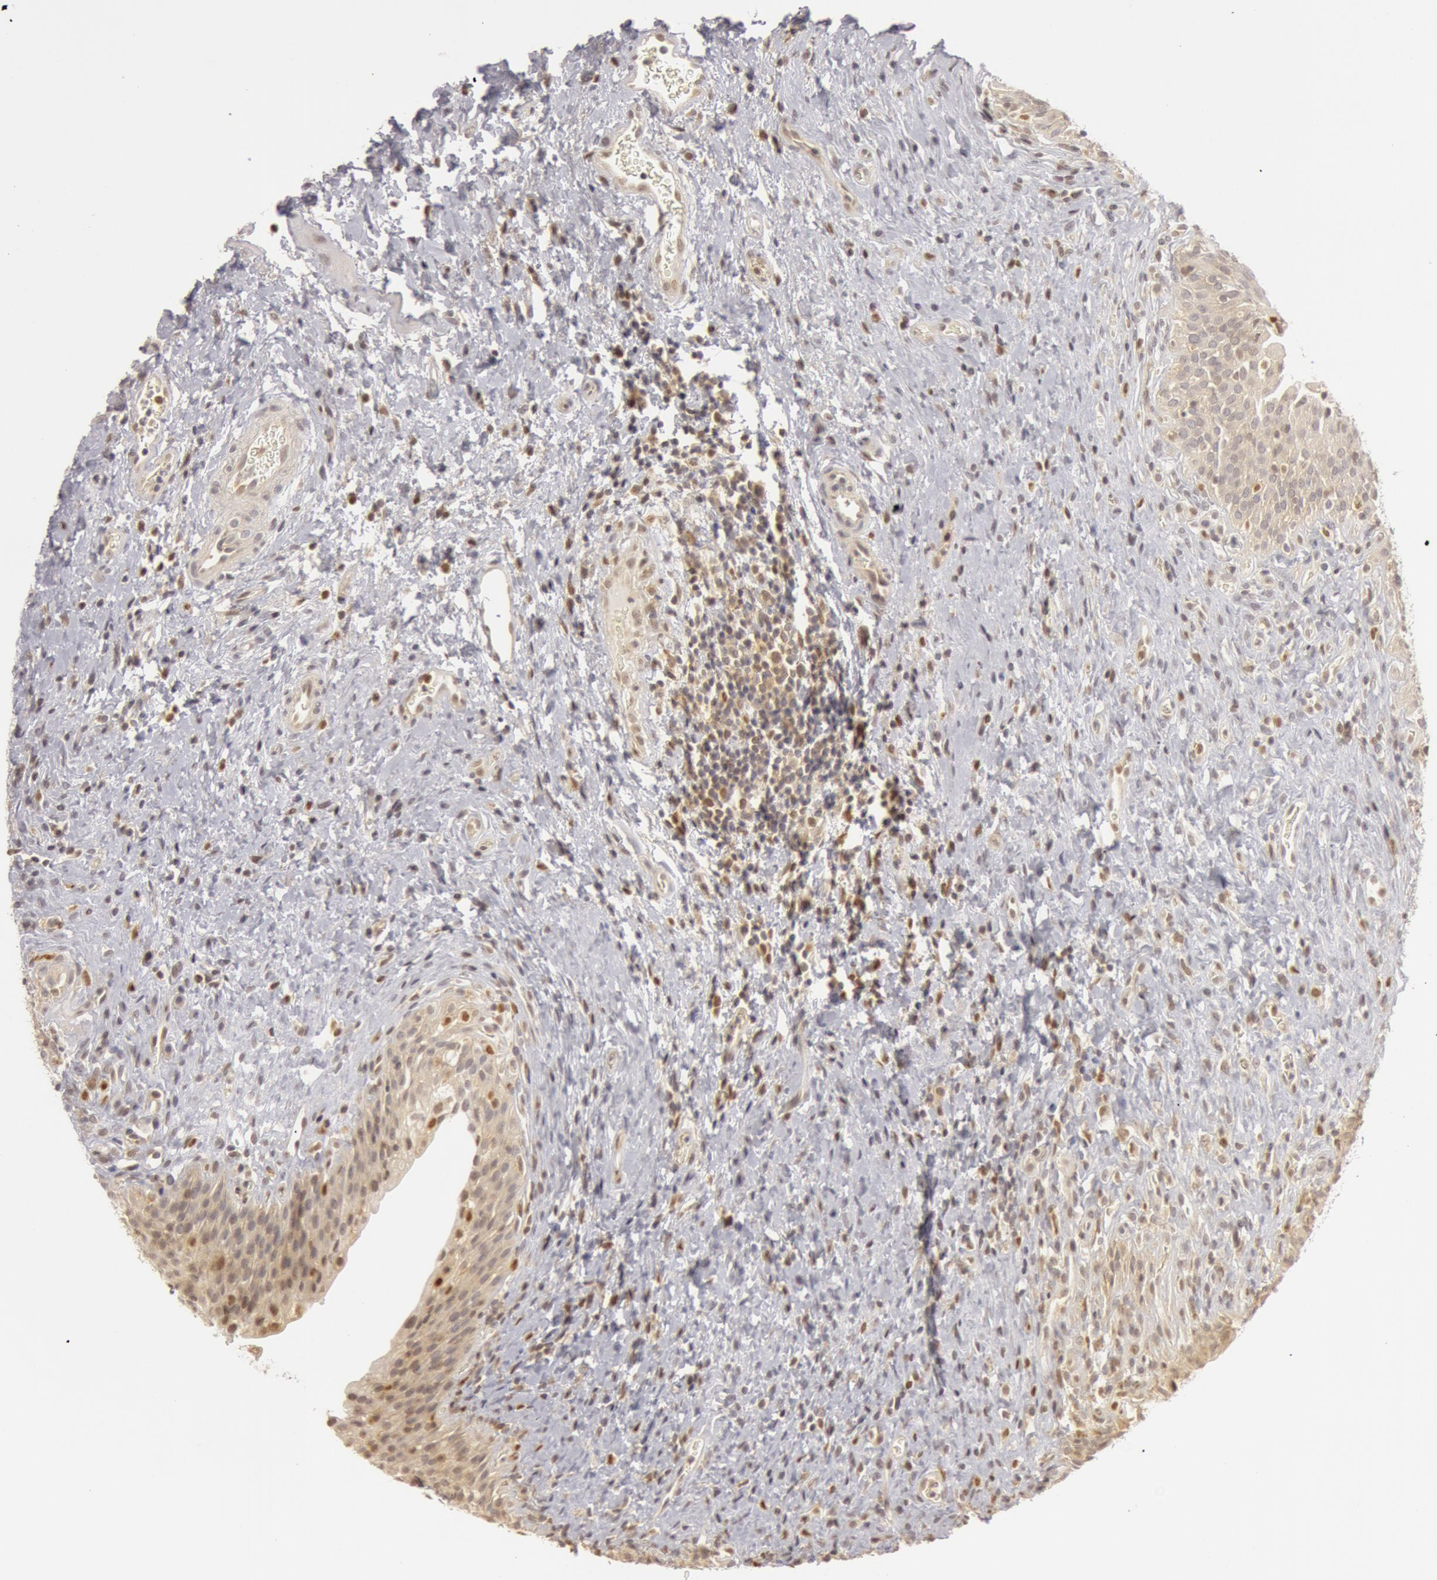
{"staining": {"intensity": "moderate", "quantity": "25%-75%", "location": "nuclear"}, "tissue": "urinary bladder", "cell_type": "Urothelial cells", "image_type": "normal", "snomed": [{"axis": "morphology", "description": "Normal tissue, NOS"}, {"axis": "topography", "description": "Urinary bladder"}], "caption": "Brown immunohistochemical staining in unremarkable human urinary bladder shows moderate nuclear expression in approximately 25%-75% of urothelial cells.", "gene": "OASL", "patient": {"sex": "male", "age": 51}}